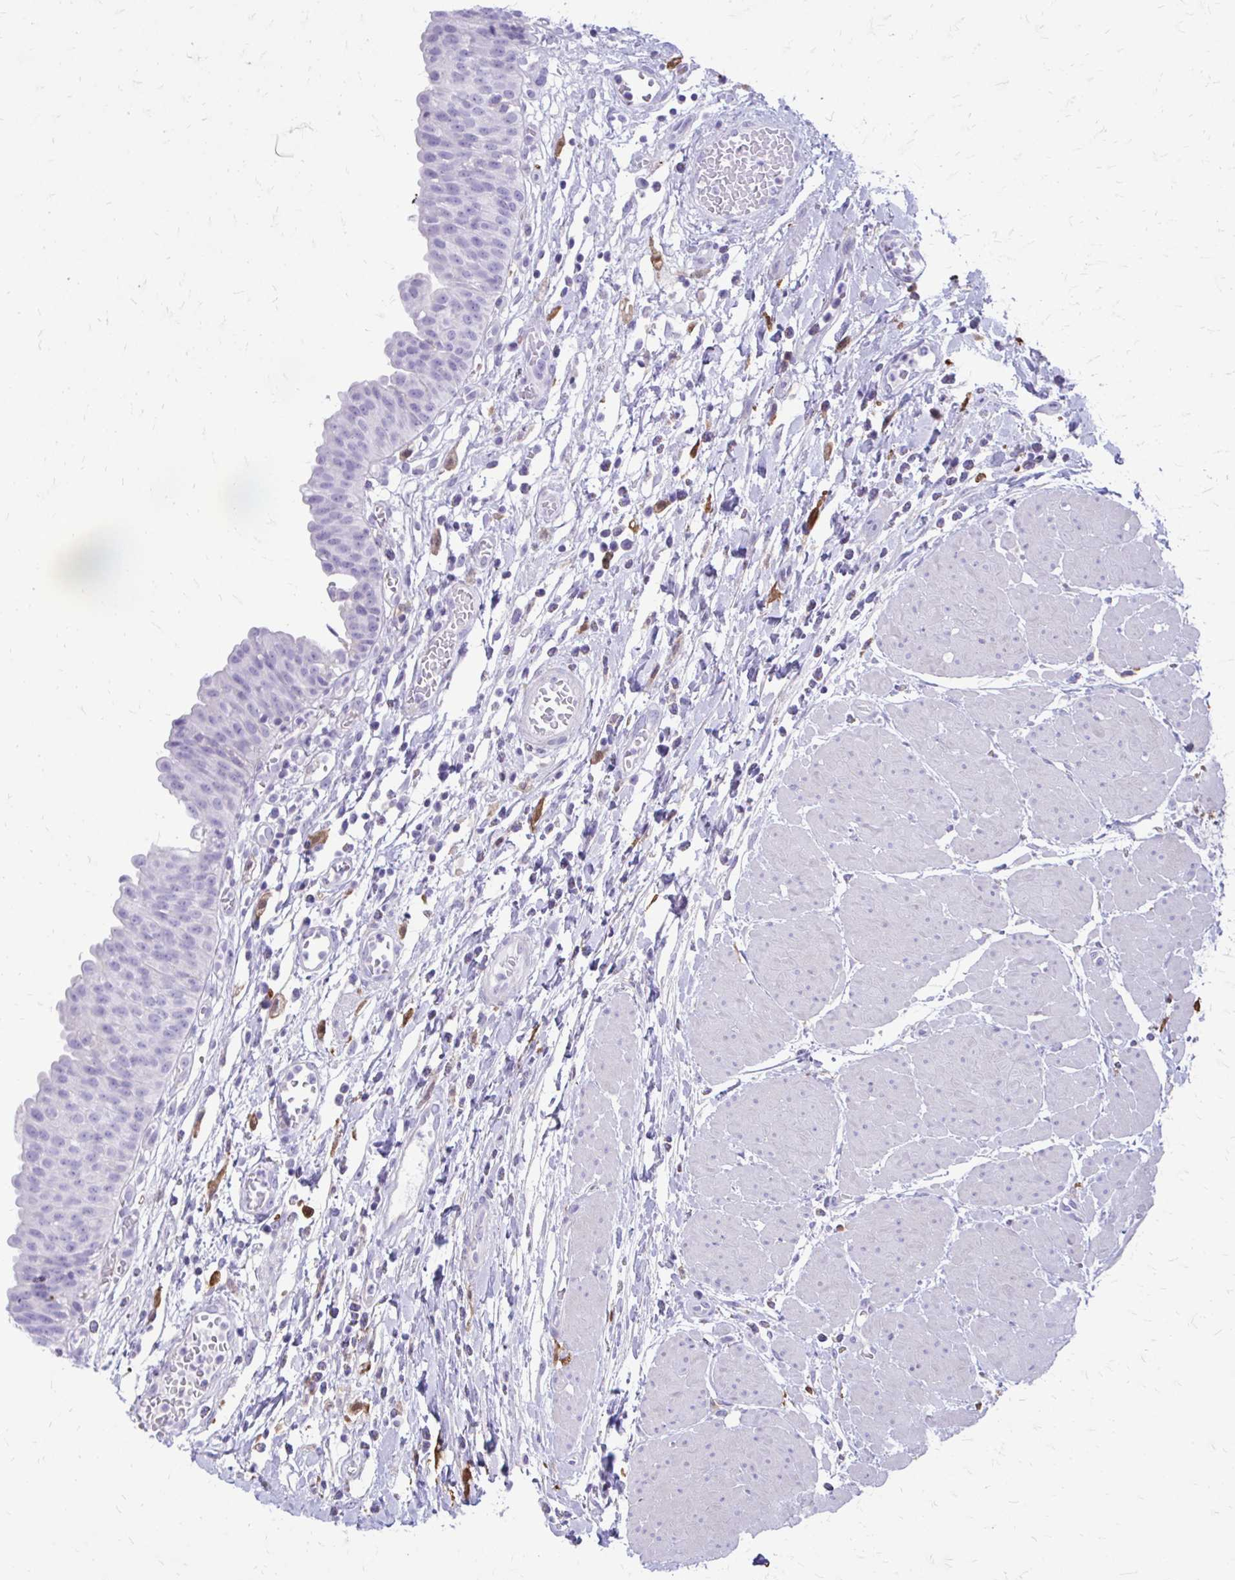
{"staining": {"intensity": "negative", "quantity": "none", "location": "none"}, "tissue": "urinary bladder", "cell_type": "Urothelial cells", "image_type": "normal", "snomed": [{"axis": "morphology", "description": "Normal tissue, NOS"}, {"axis": "topography", "description": "Urinary bladder"}], "caption": "DAB immunohistochemical staining of normal urinary bladder demonstrates no significant staining in urothelial cells. Nuclei are stained in blue.", "gene": "SIGLEC11", "patient": {"sex": "male", "age": 64}}